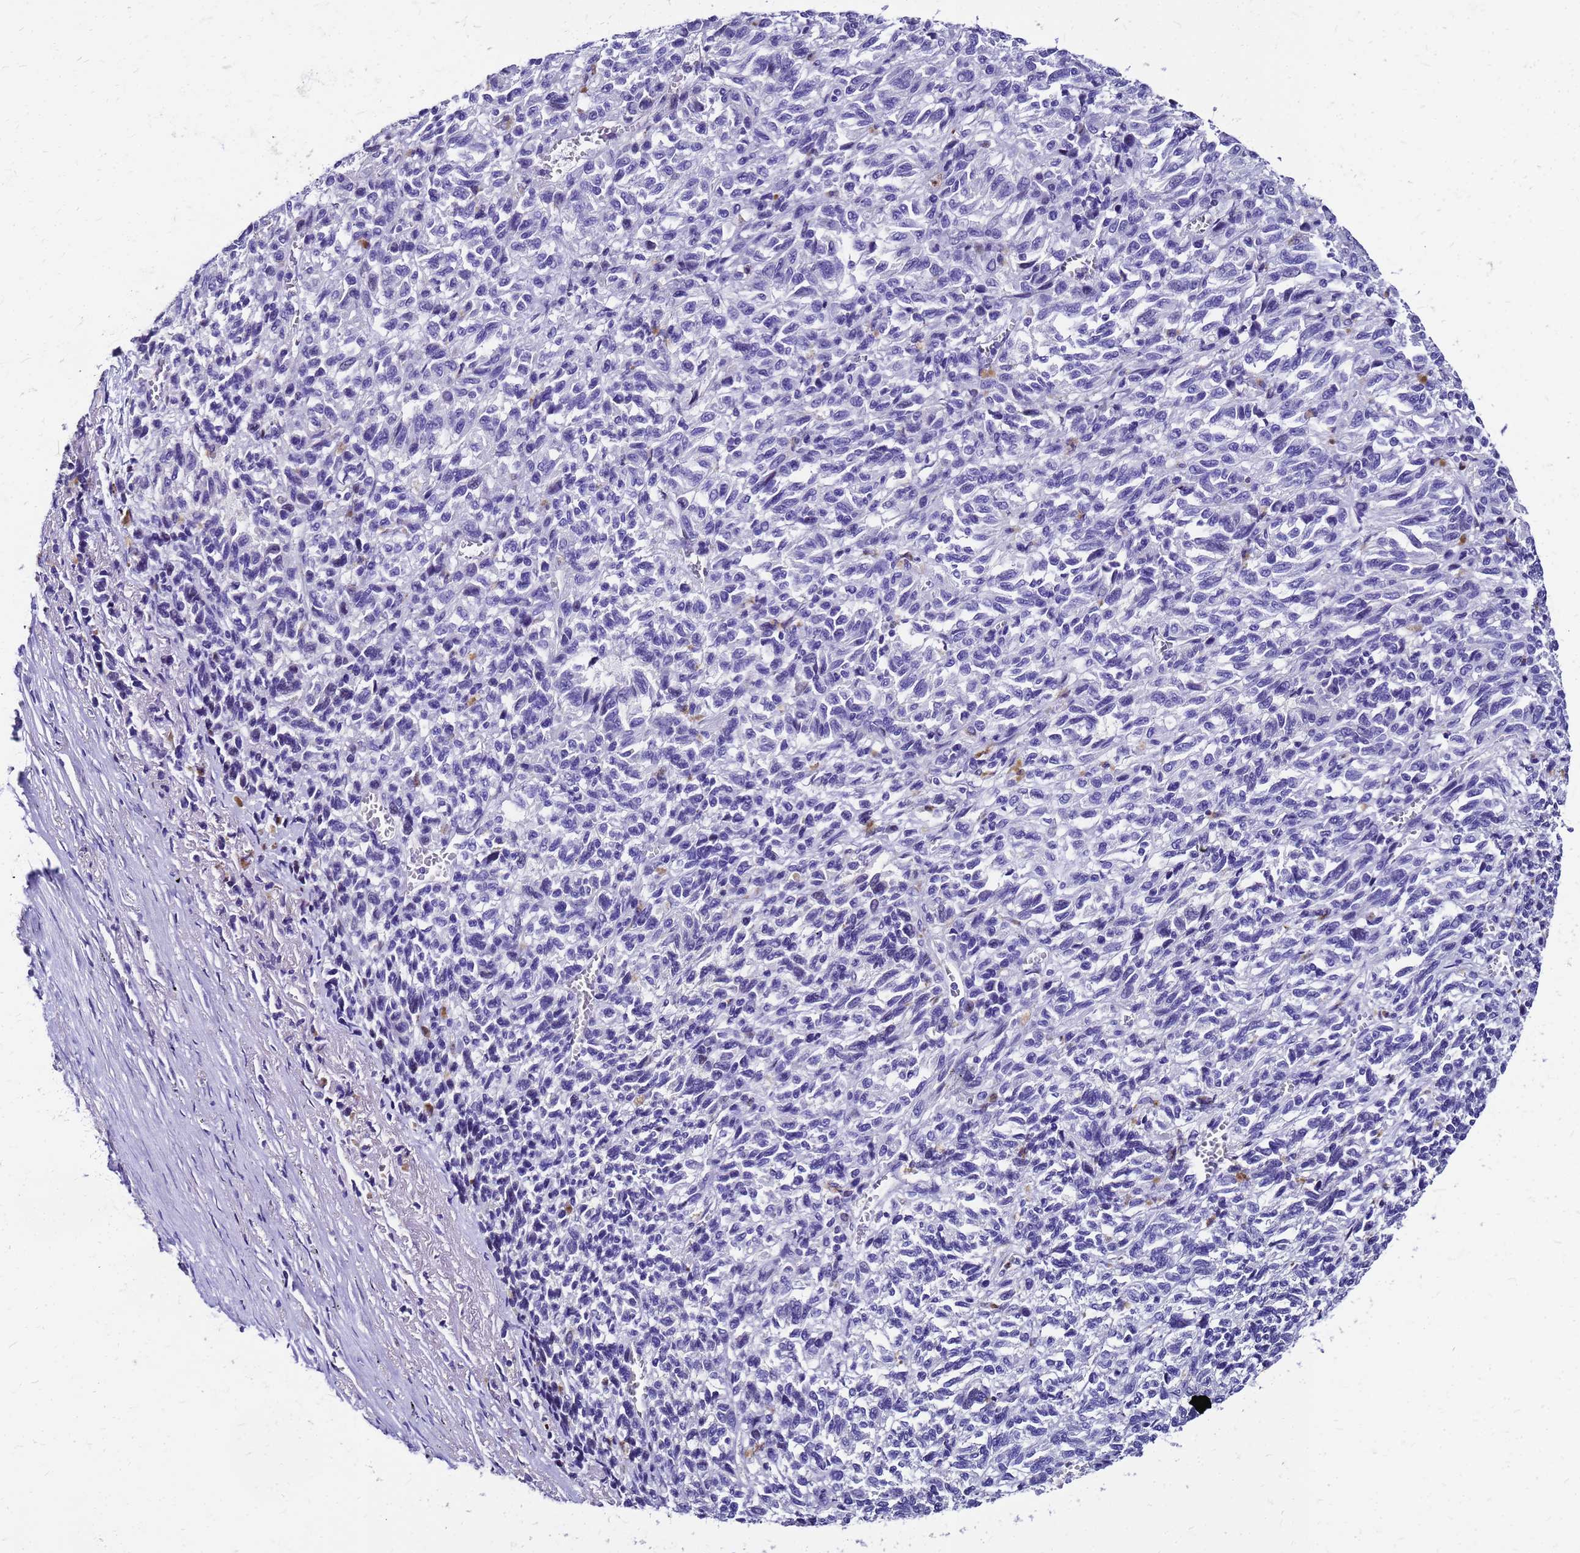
{"staining": {"intensity": "negative", "quantity": "none", "location": "none"}, "tissue": "melanoma", "cell_type": "Tumor cells", "image_type": "cancer", "snomed": [{"axis": "morphology", "description": "Malignant melanoma, Metastatic site"}, {"axis": "topography", "description": "Lung"}], "caption": "Human melanoma stained for a protein using IHC exhibits no expression in tumor cells.", "gene": "SMIM21", "patient": {"sex": "male", "age": 64}}